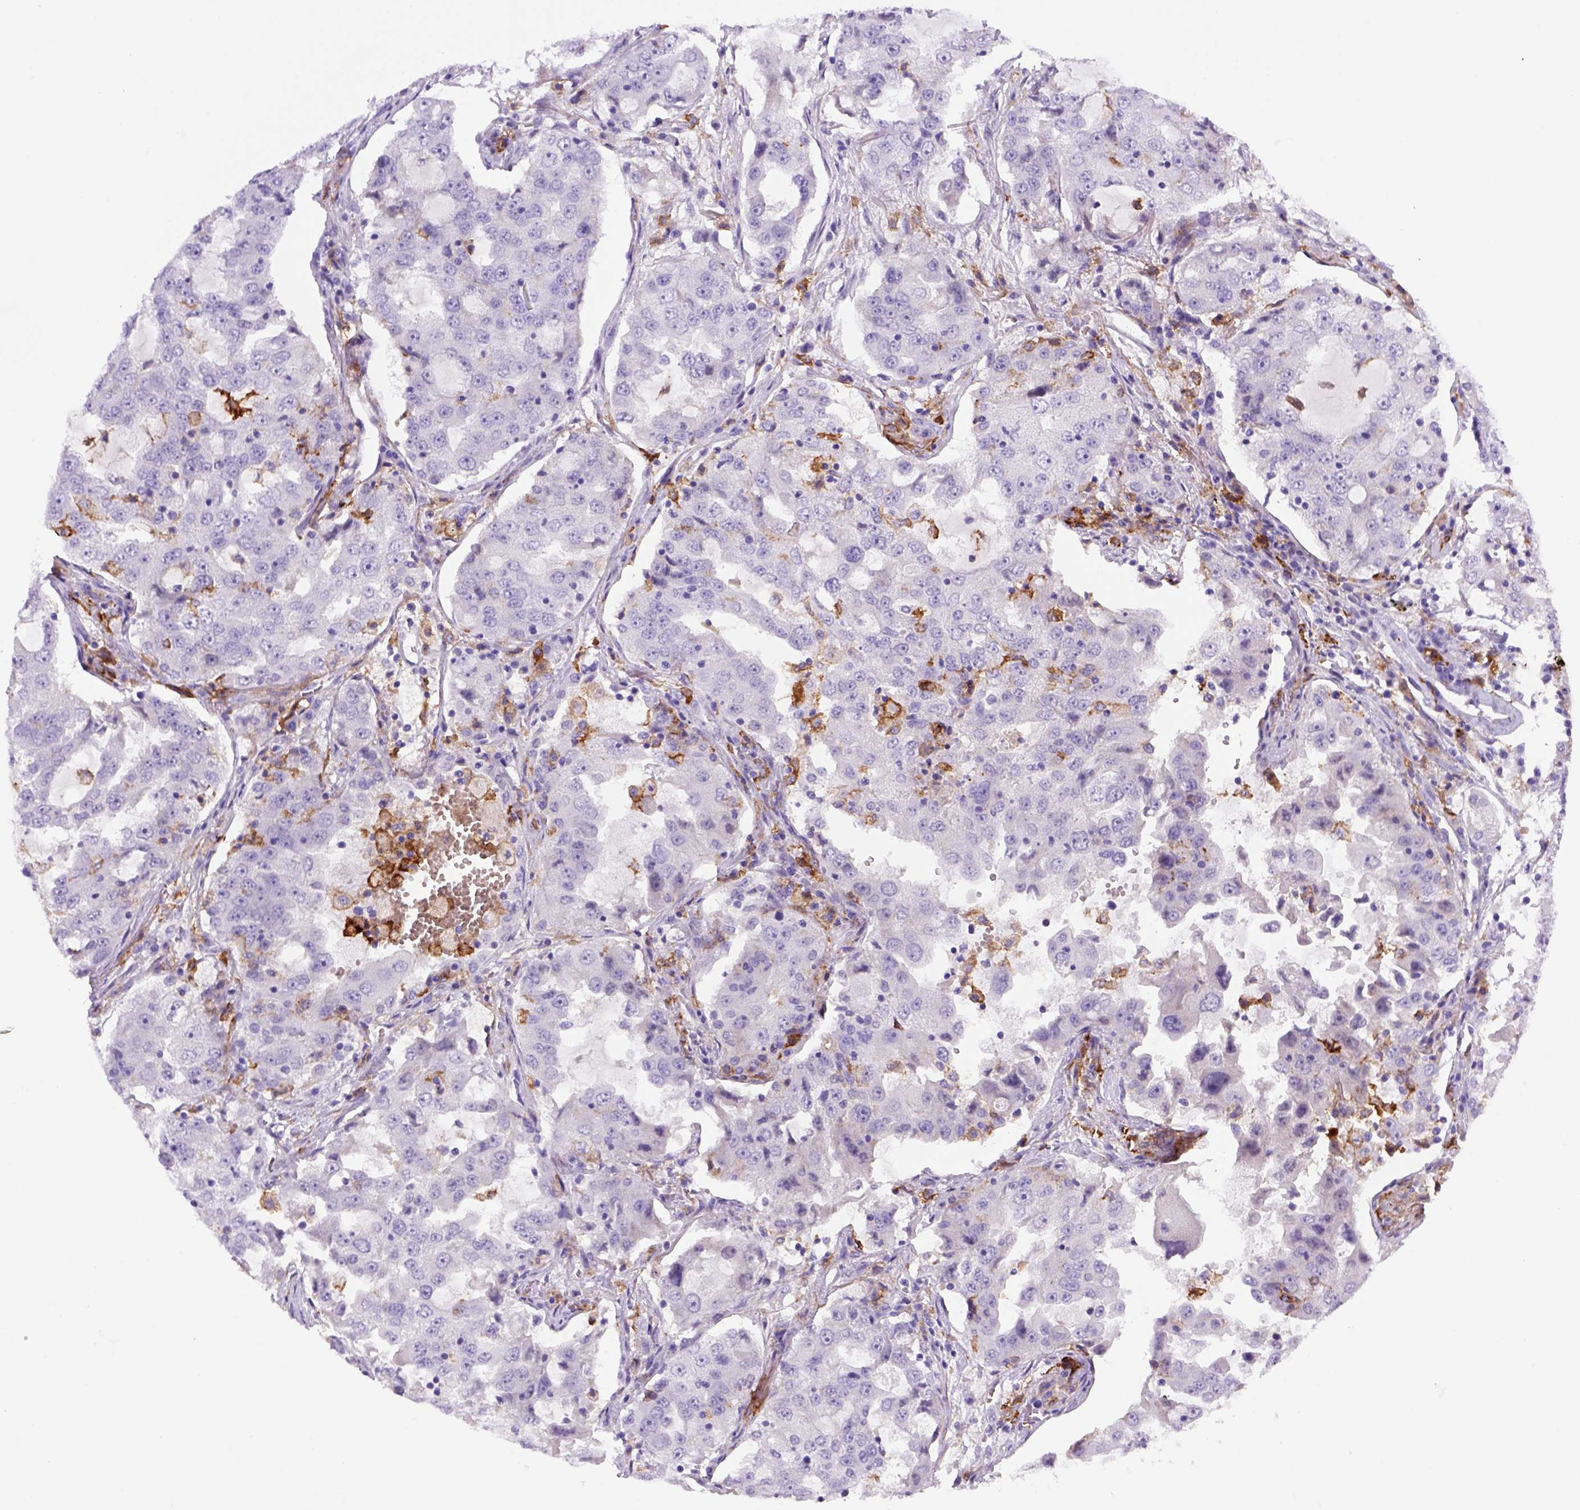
{"staining": {"intensity": "negative", "quantity": "none", "location": "none"}, "tissue": "lung cancer", "cell_type": "Tumor cells", "image_type": "cancer", "snomed": [{"axis": "morphology", "description": "Adenocarcinoma, NOS"}, {"axis": "topography", "description": "Lung"}], "caption": "Histopathology image shows no protein staining in tumor cells of lung cancer (adenocarcinoma) tissue.", "gene": "CD14", "patient": {"sex": "female", "age": 61}}